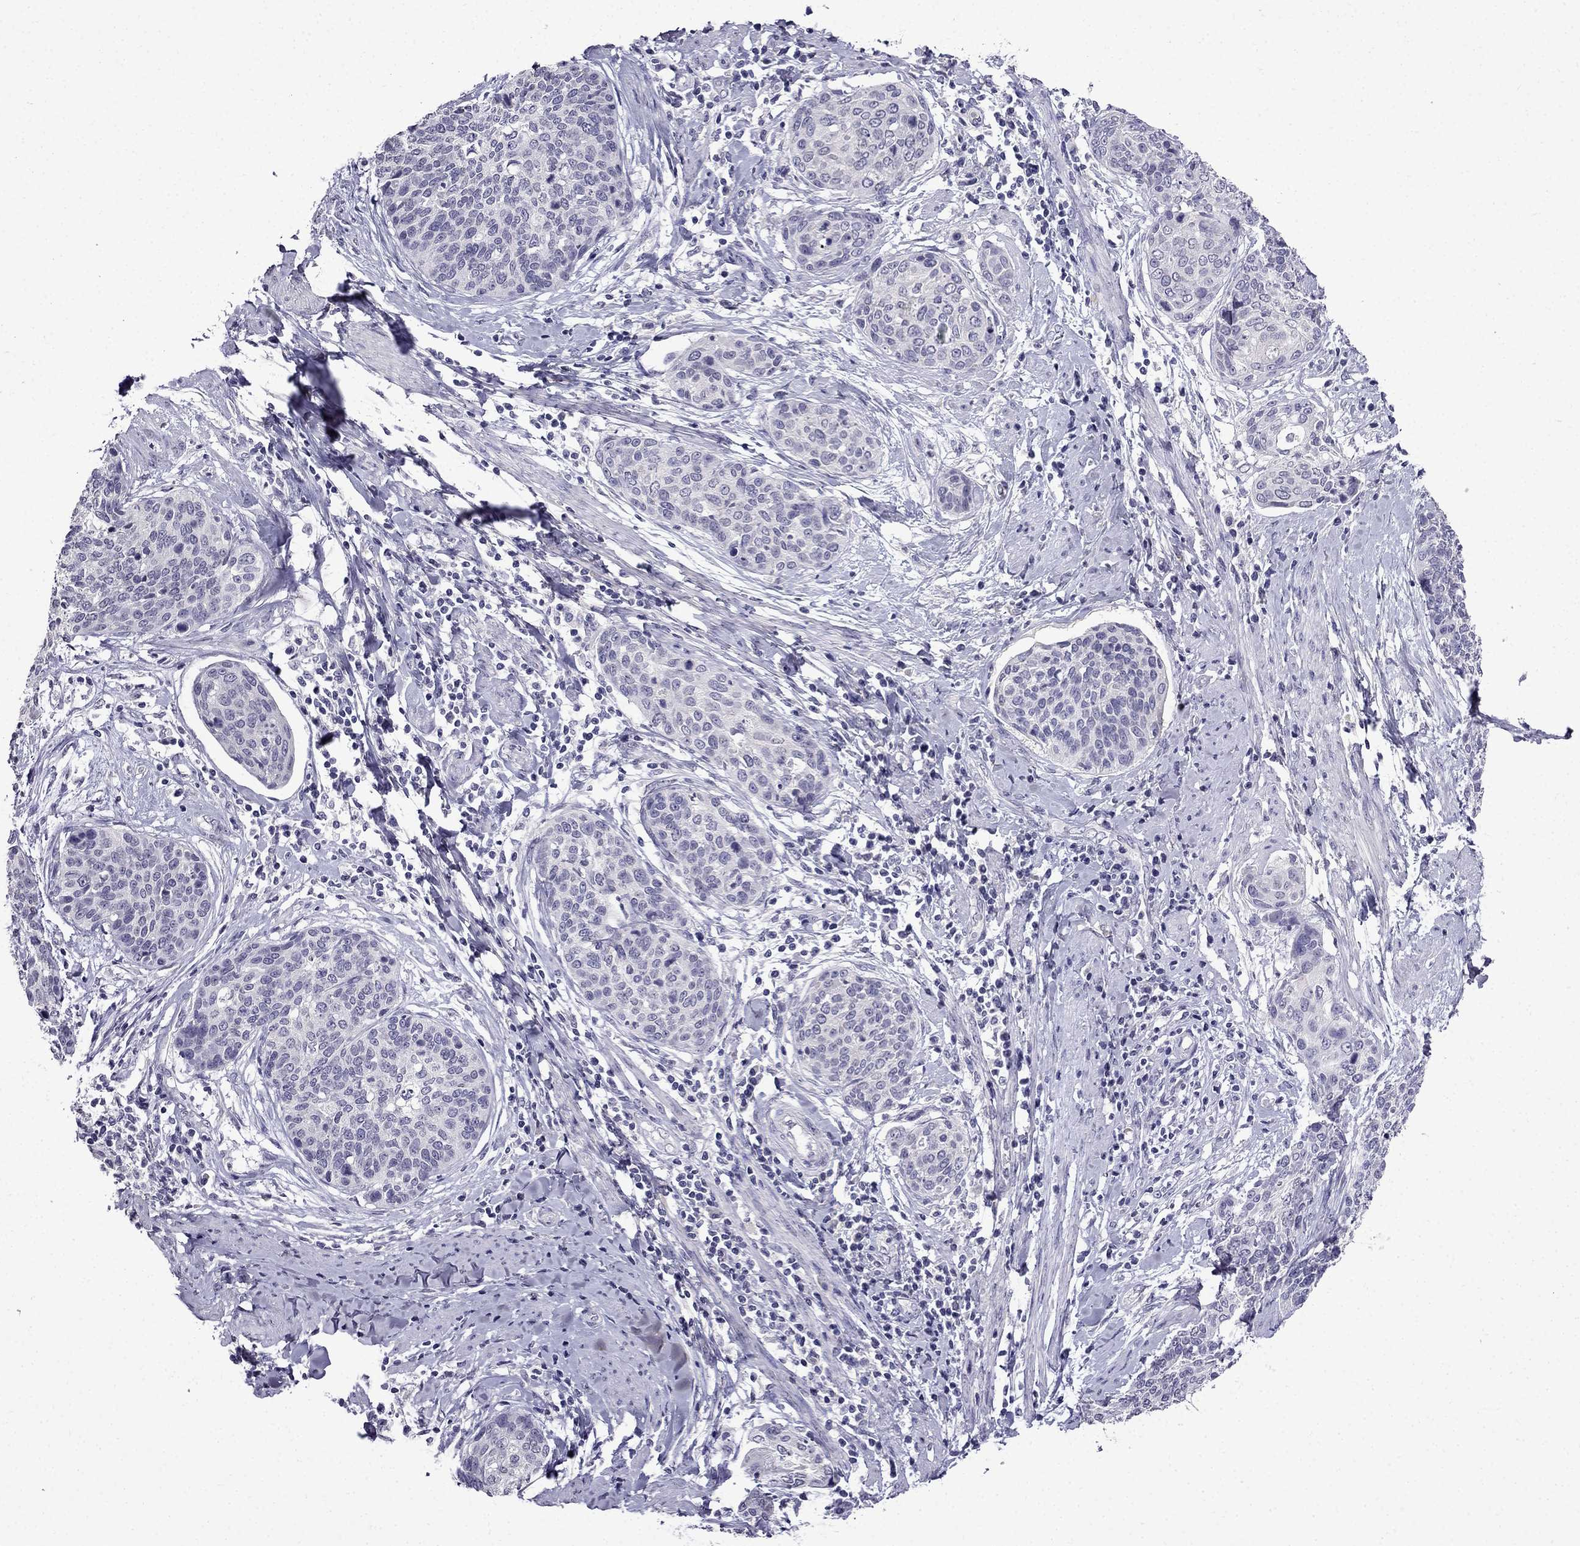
{"staining": {"intensity": "negative", "quantity": "none", "location": "none"}, "tissue": "cervical cancer", "cell_type": "Tumor cells", "image_type": "cancer", "snomed": [{"axis": "morphology", "description": "Squamous cell carcinoma, NOS"}, {"axis": "topography", "description": "Cervix"}], "caption": "Tumor cells show no significant protein positivity in cervical cancer (squamous cell carcinoma).", "gene": "DNAH17", "patient": {"sex": "female", "age": 69}}